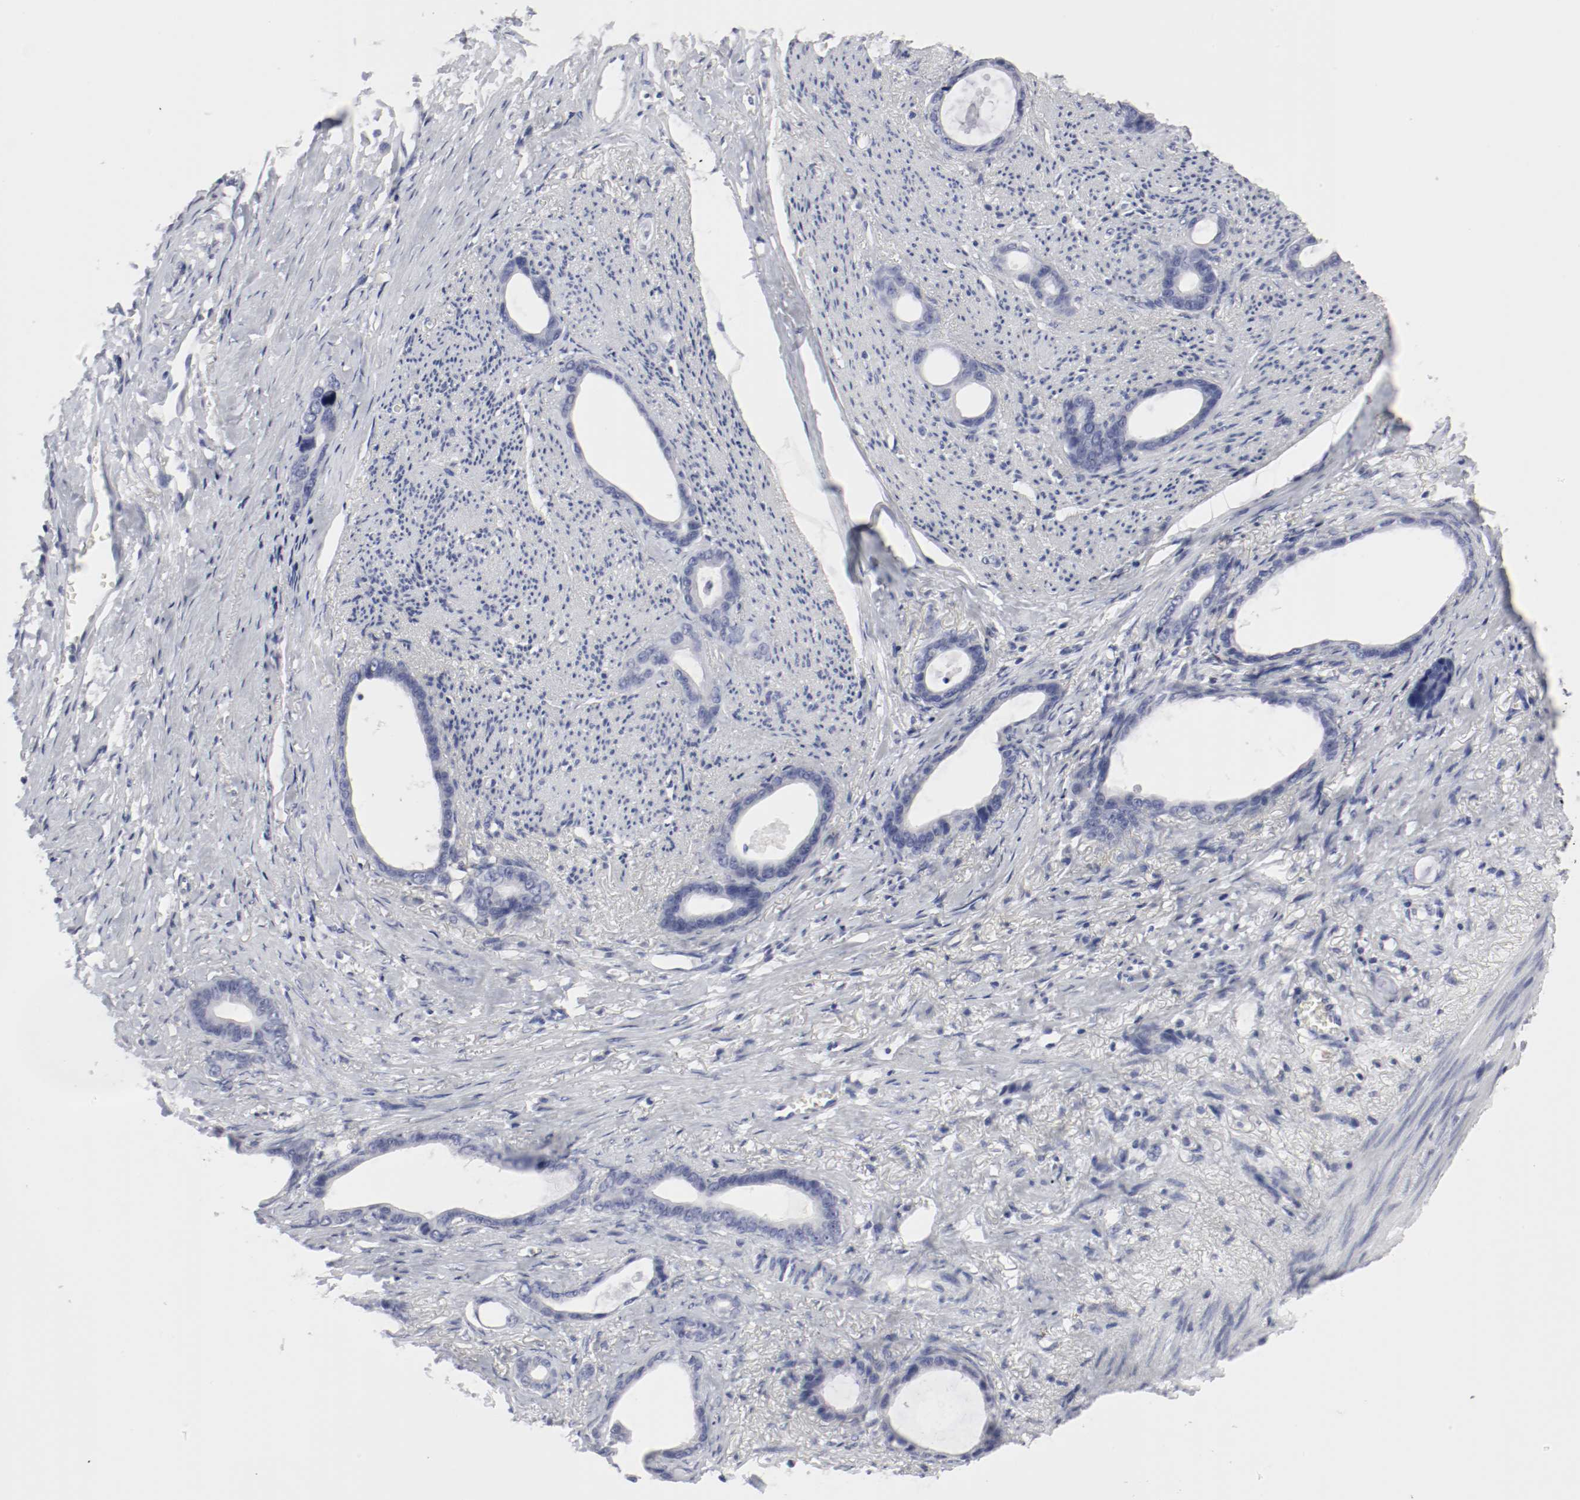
{"staining": {"intensity": "negative", "quantity": "none", "location": "none"}, "tissue": "stomach cancer", "cell_type": "Tumor cells", "image_type": "cancer", "snomed": [{"axis": "morphology", "description": "Adenocarcinoma, NOS"}, {"axis": "topography", "description": "Stomach"}], "caption": "There is no significant staining in tumor cells of stomach cancer.", "gene": "ITGAX", "patient": {"sex": "female", "age": 75}}